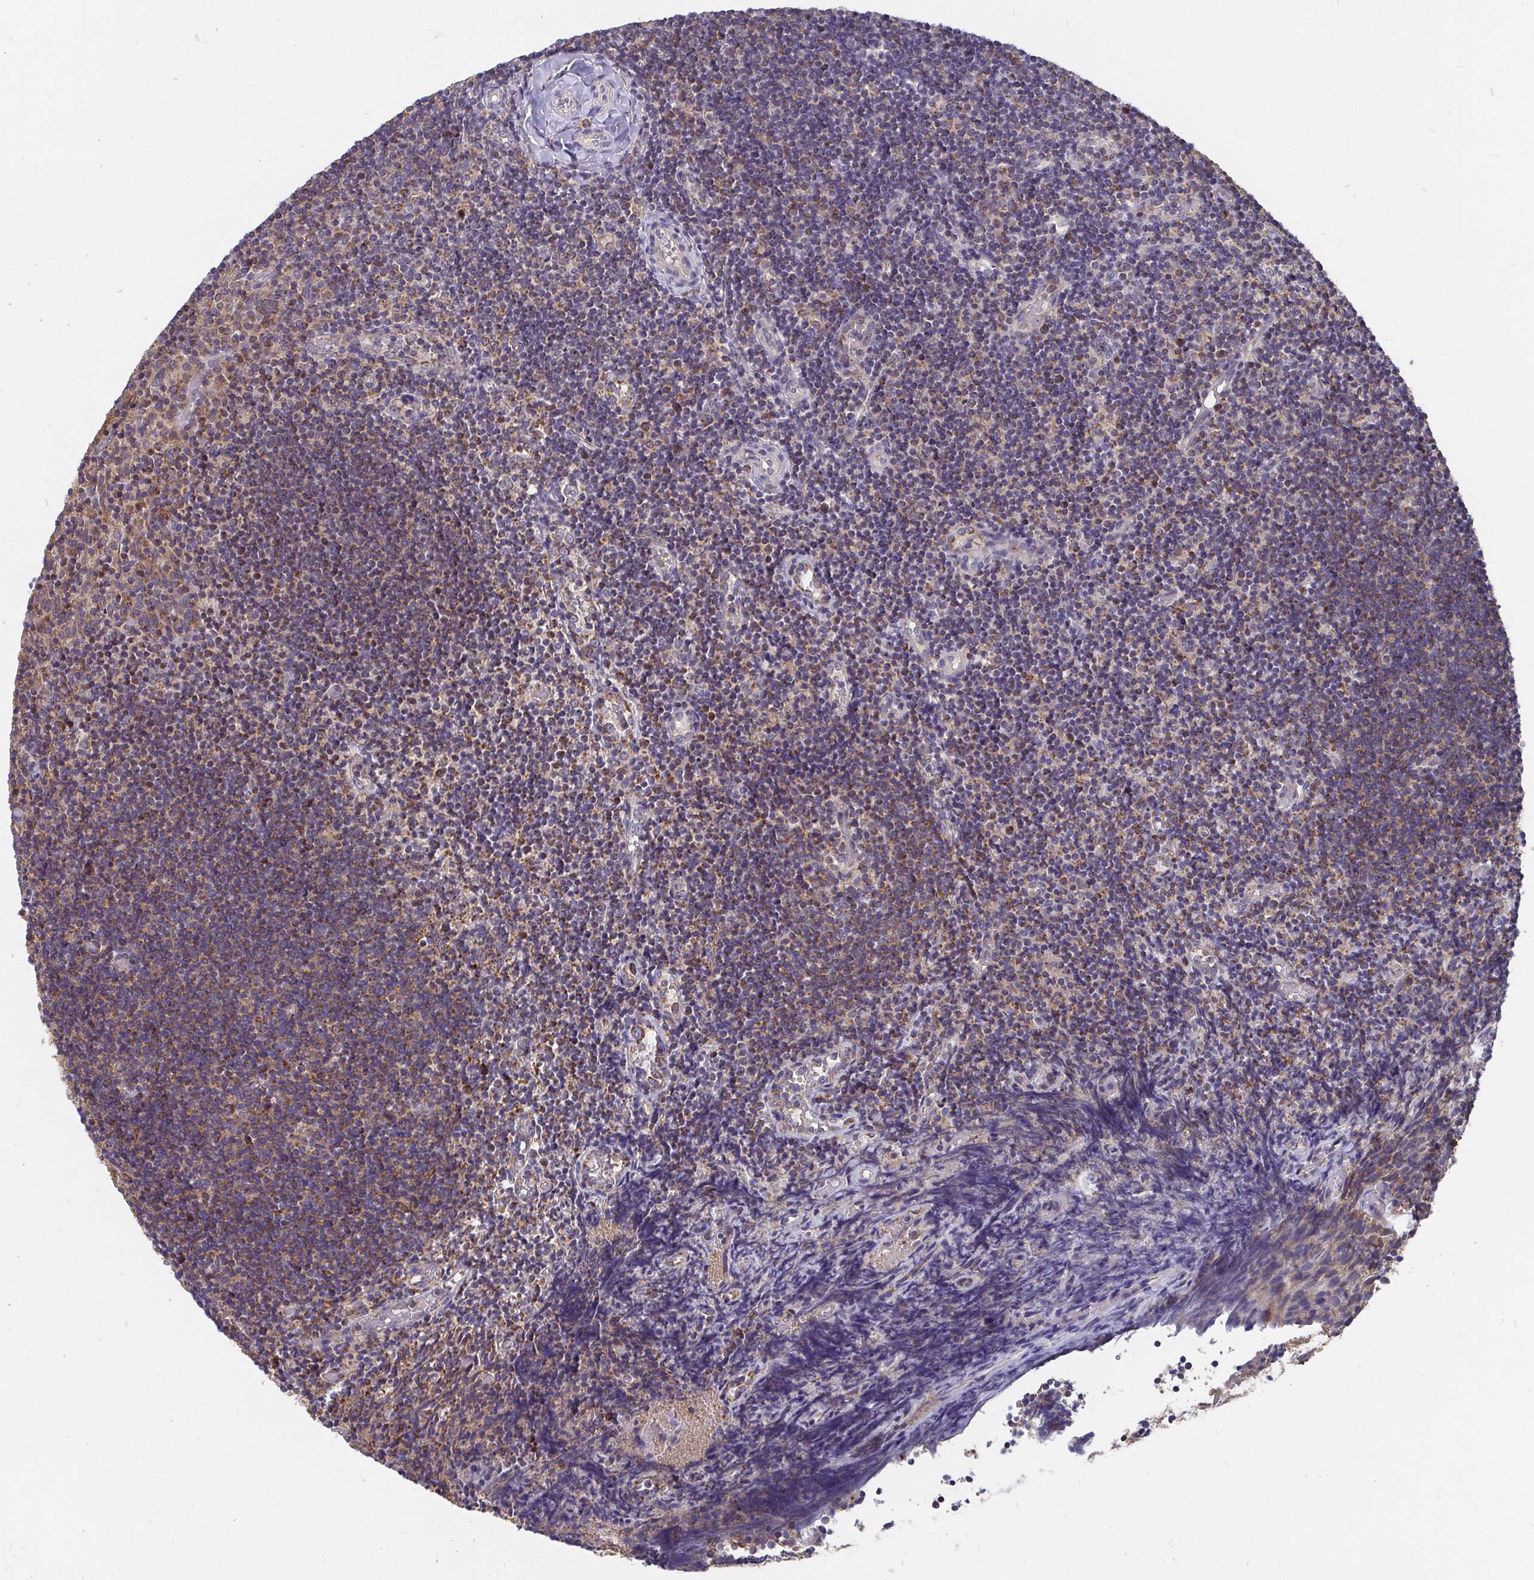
{"staining": {"intensity": "weak", "quantity": ">75%", "location": "cytoplasmic/membranous"}, "tissue": "tonsil", "cell_type": "Germinal center cells", "image_type": "normal", "snomed": [{"axis": "morphology", "description": "Normal tissue, NOS"}, {"axis": "topography", "description": "Tonsil"}], "caption": "Protein analysis of unremarkable tonsil displays weak cytoplasmic/membranous expression in approximately >75% of germinal center cells. The staining was performed using DAB, with brown indicating positive protein expression. Nuclei are stained blue with hematoxylin.", "gene": "PDF", "patient": {"sex": "female", "age": 10}}